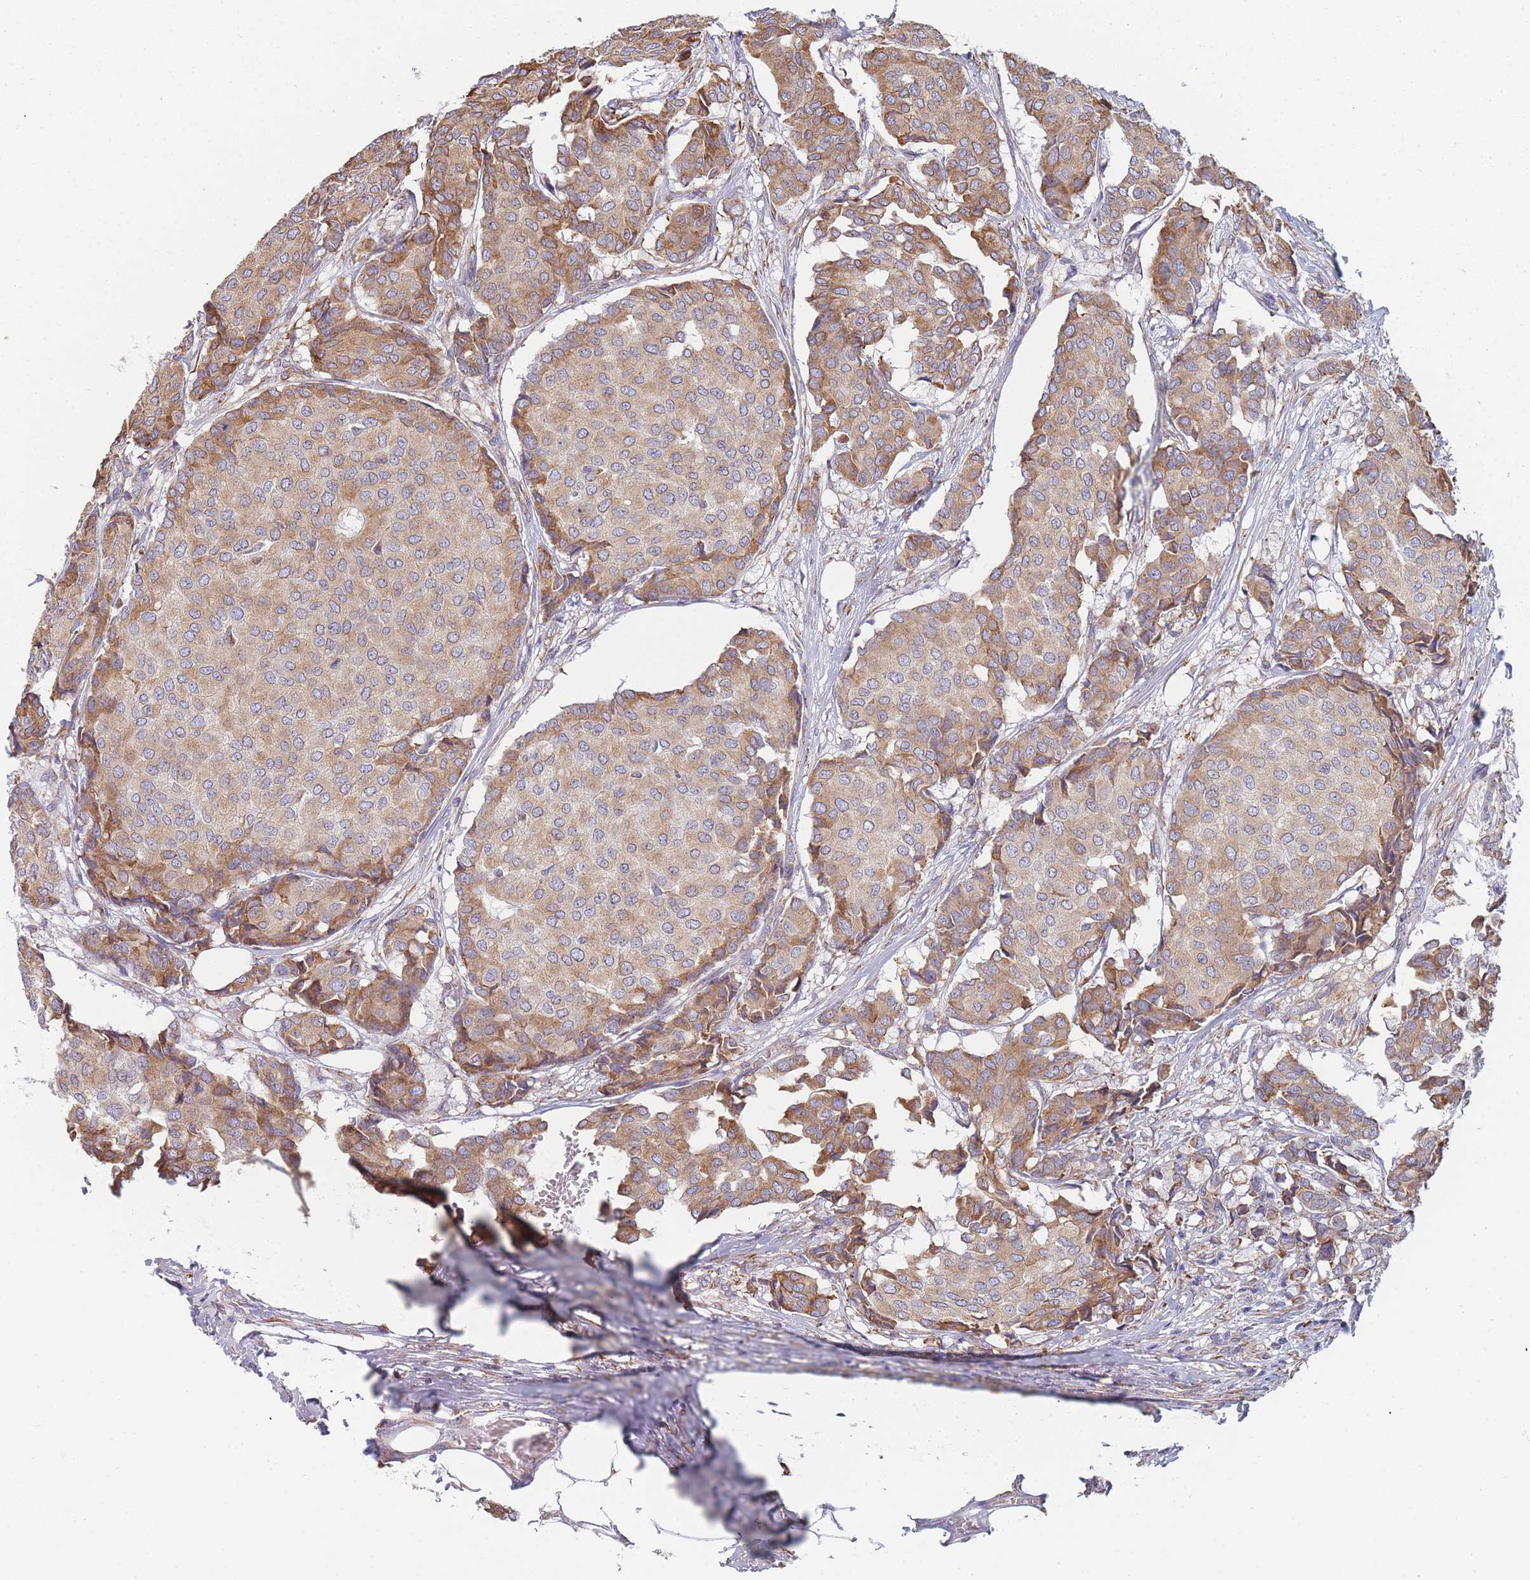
{"staining": {"intensity": "moderate", "quantity": ">75%", "location": "cytoplasmic/membranous"}, "tissue": "breast cancer", "cell_type": "Tumor cells", "image_type": "cancer", "snomed": [{"axis": "morphology", "description": "Duct carcinoma"}, {"axis": "topography", "description": "Breast"}], "caption": "Tumor cells display medium levels of moderate cytoplasmic/membranous expression in approximately >75% of cells in breast cancer (infiltrating ductal carcinoma).", "gene": "OR7C2", "patient": {"sex": "female", "age": 75}}